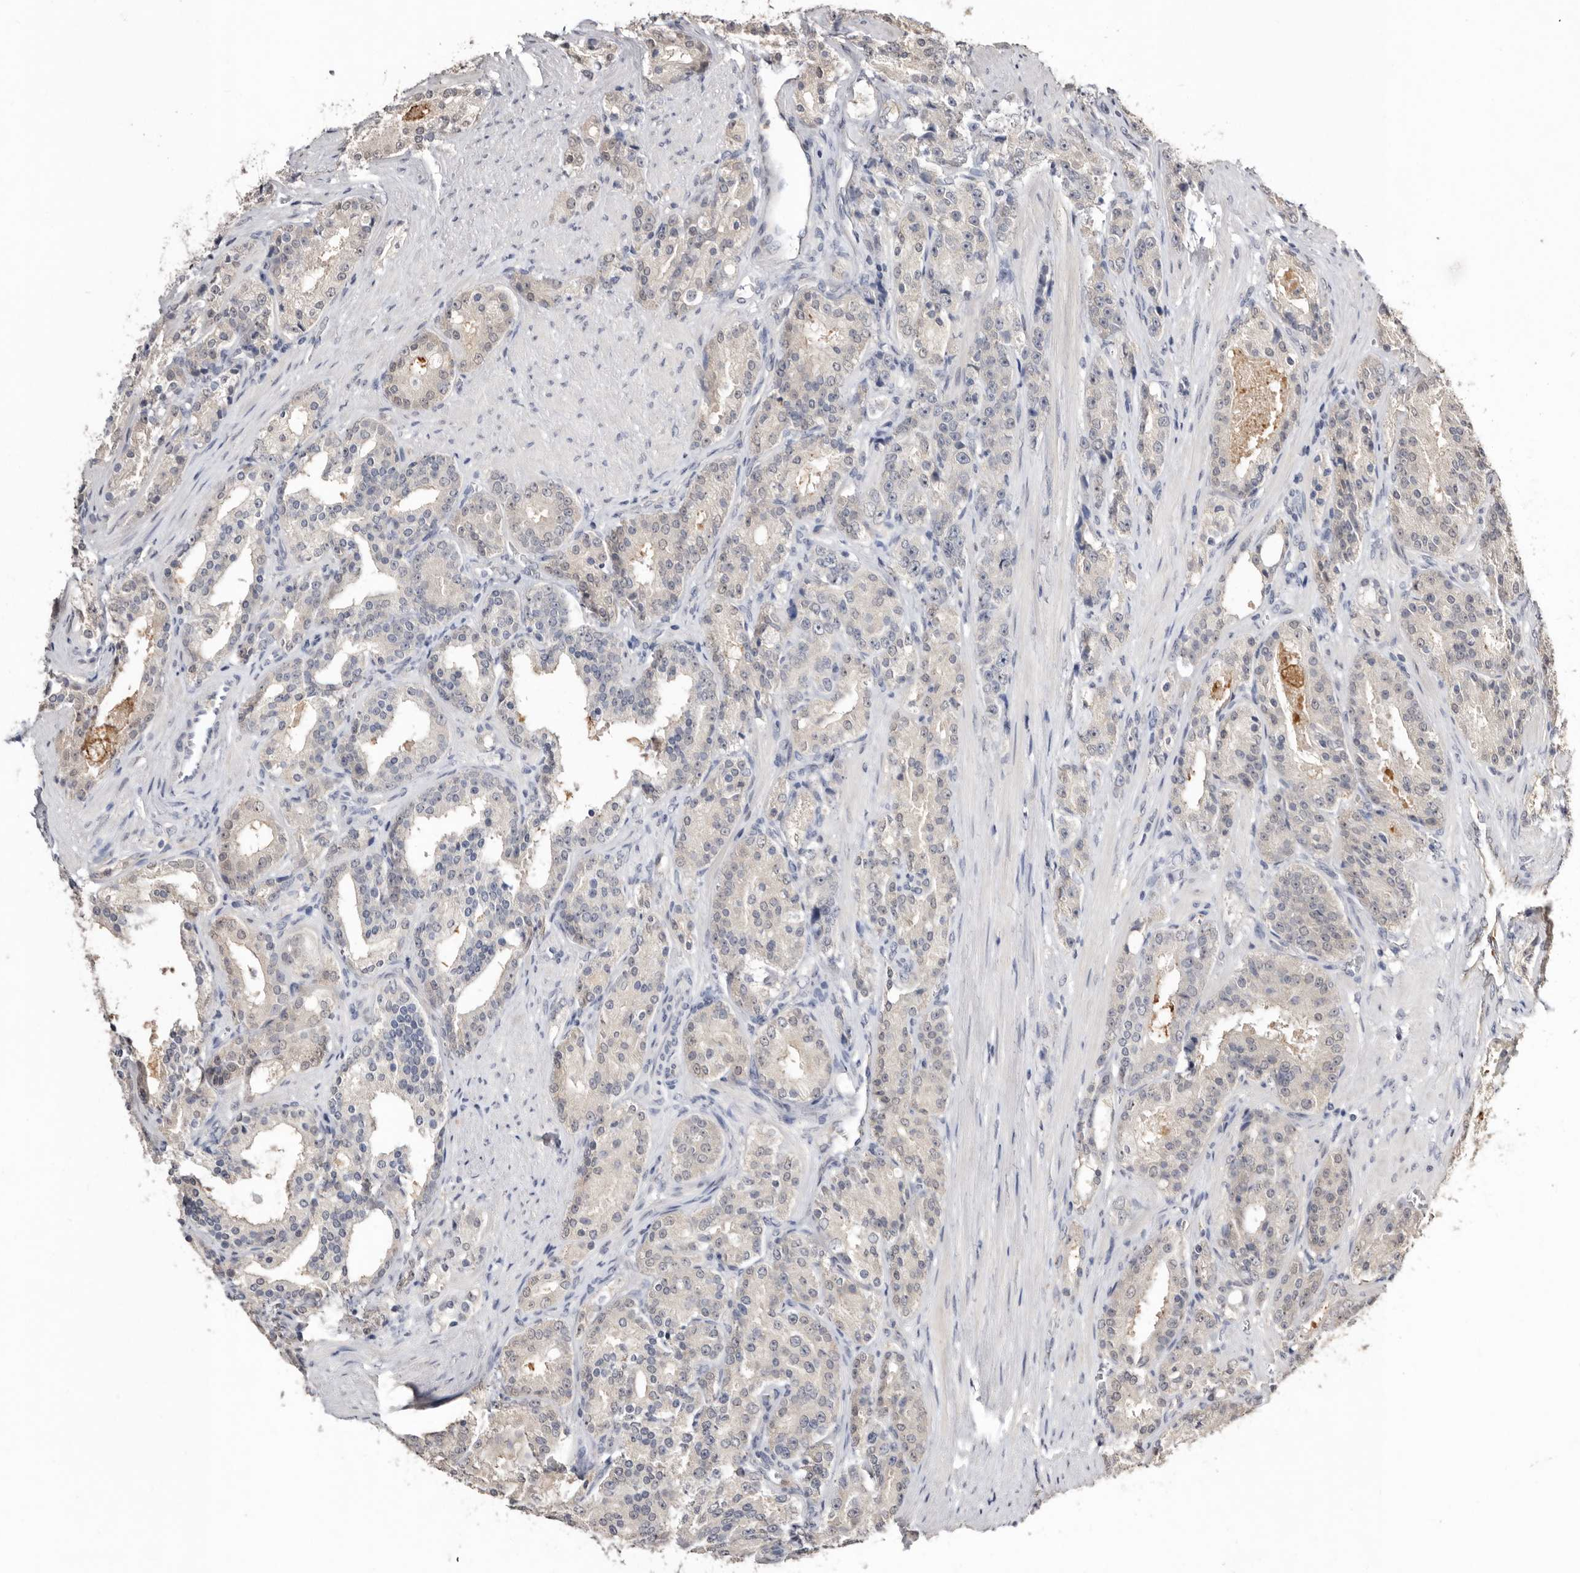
{"staining": {"intensity": "negative", "quantity": "none", "location": "none"}, "tissue": "prostate cancer", "cell_type": "Tumor cells", "image_type": "cancer", "snomed": [{"axis": "morphology", "description": "Adenocarcinoma, High grade"}, {"axis": "topography", "description": "Prostate"}], "caption": "Prostate cancer stained for a protein using immunohistochemistry shows no staining tumor cells.", "gene": "SULT1E1", "patient": {"sex": "male", "age": 60}}